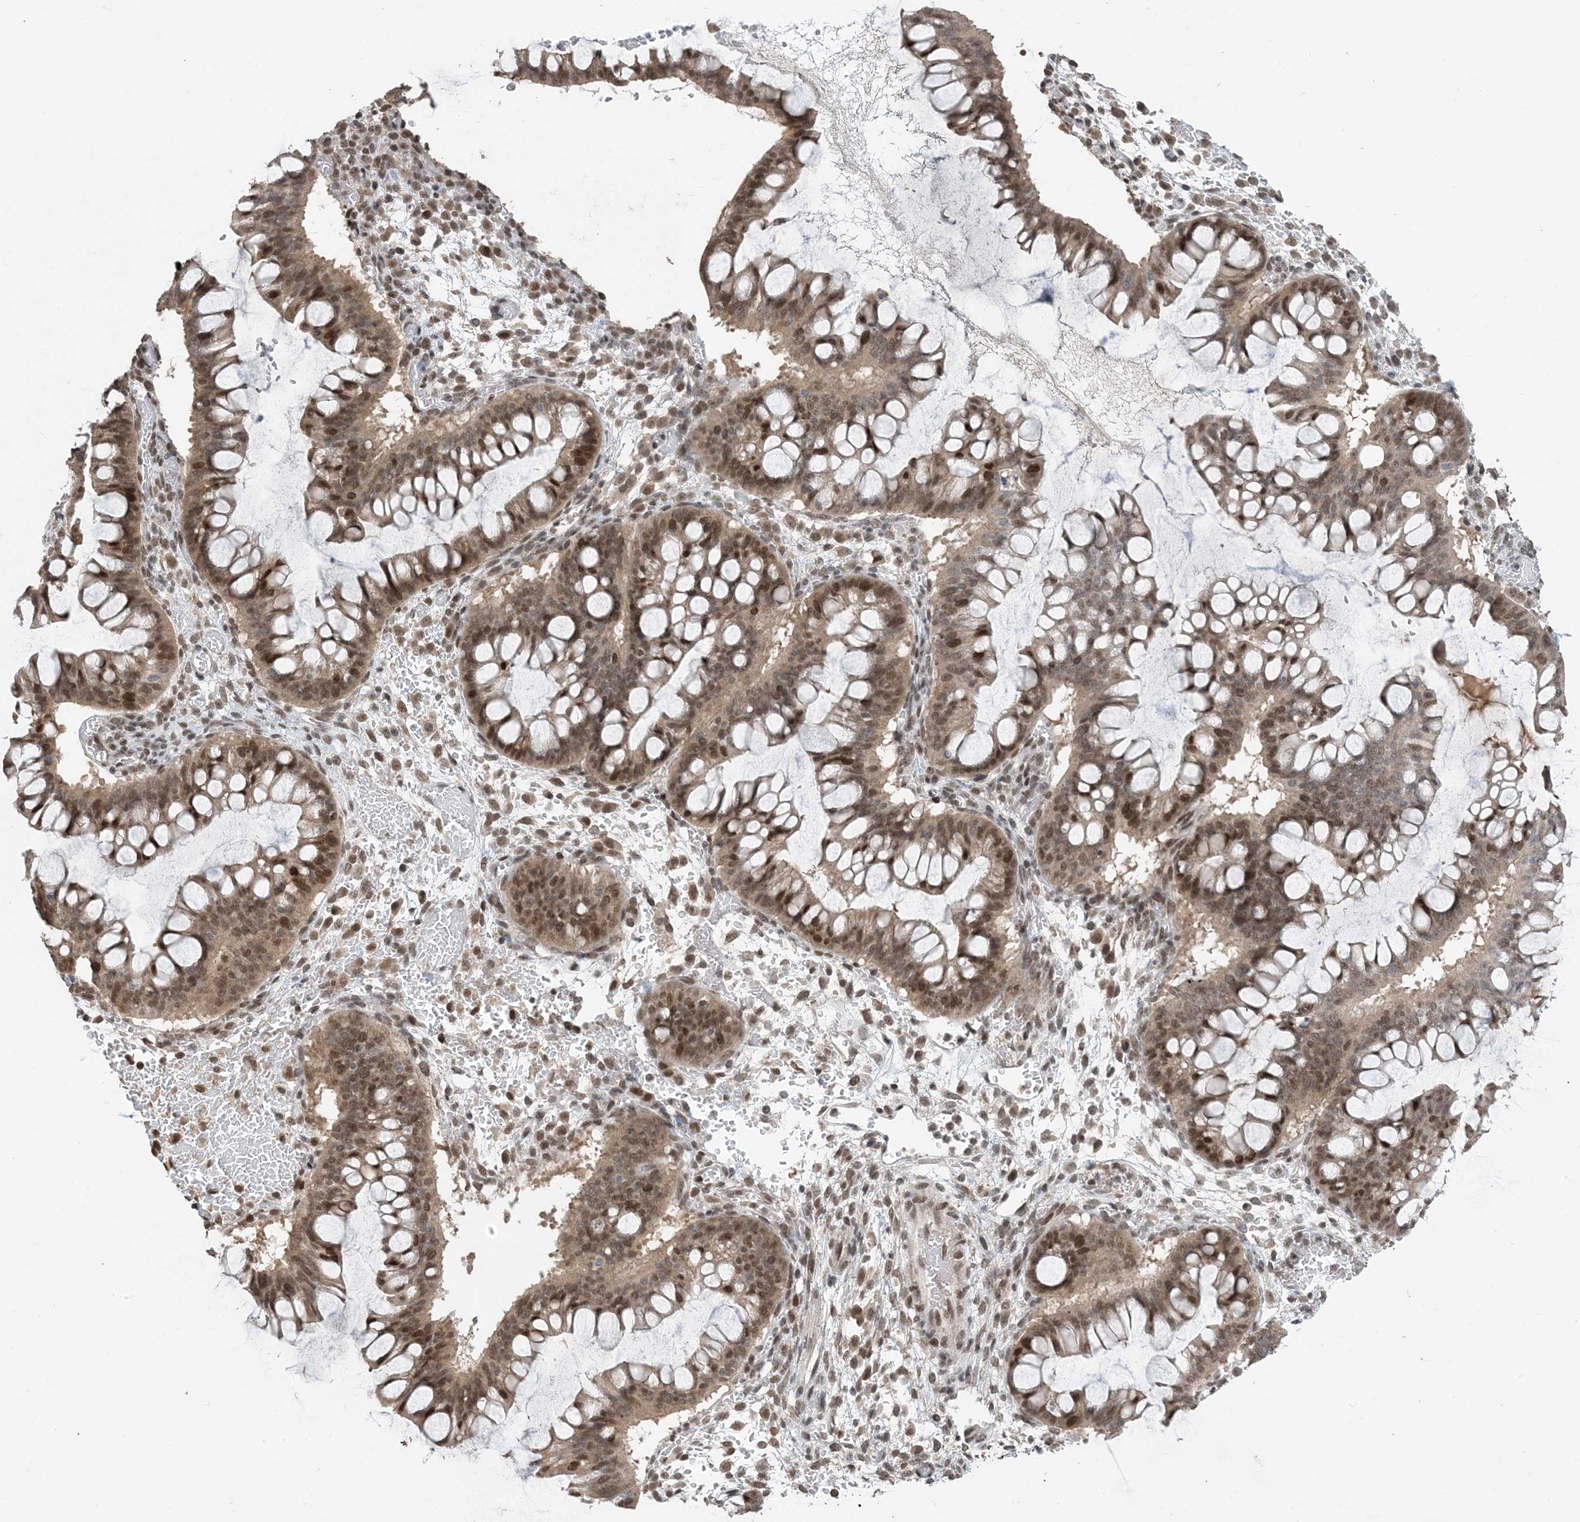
{"staining": {"intensity": "moderate", "quantity": "25%-75%", "location": "cytoplasmic/membranous,nuclear"}, "tissue": "ovarian cancer", "cell_type": "Tumor cells", "image_type": "cancer", "snomed": [{"axis": "morphology", "description": "Cystadenocarcinoma, mucinous, NOS"}, {"axis": "topography", "description": "Ovary"}], "caption": "IHC (DAB) staining of human ovarian cancer (mucinous cystadenocarcinoma) reveals moderate cytoplasmic/membranous and nuclear protein staining in about 25%-75% of tumor cells. Immunohistochemistry (ihc) stains the protein of interest in brown and the nuclei are stained blue.", "gene": "ACYP2", "patient": {"sex": "female", "age": 73}}